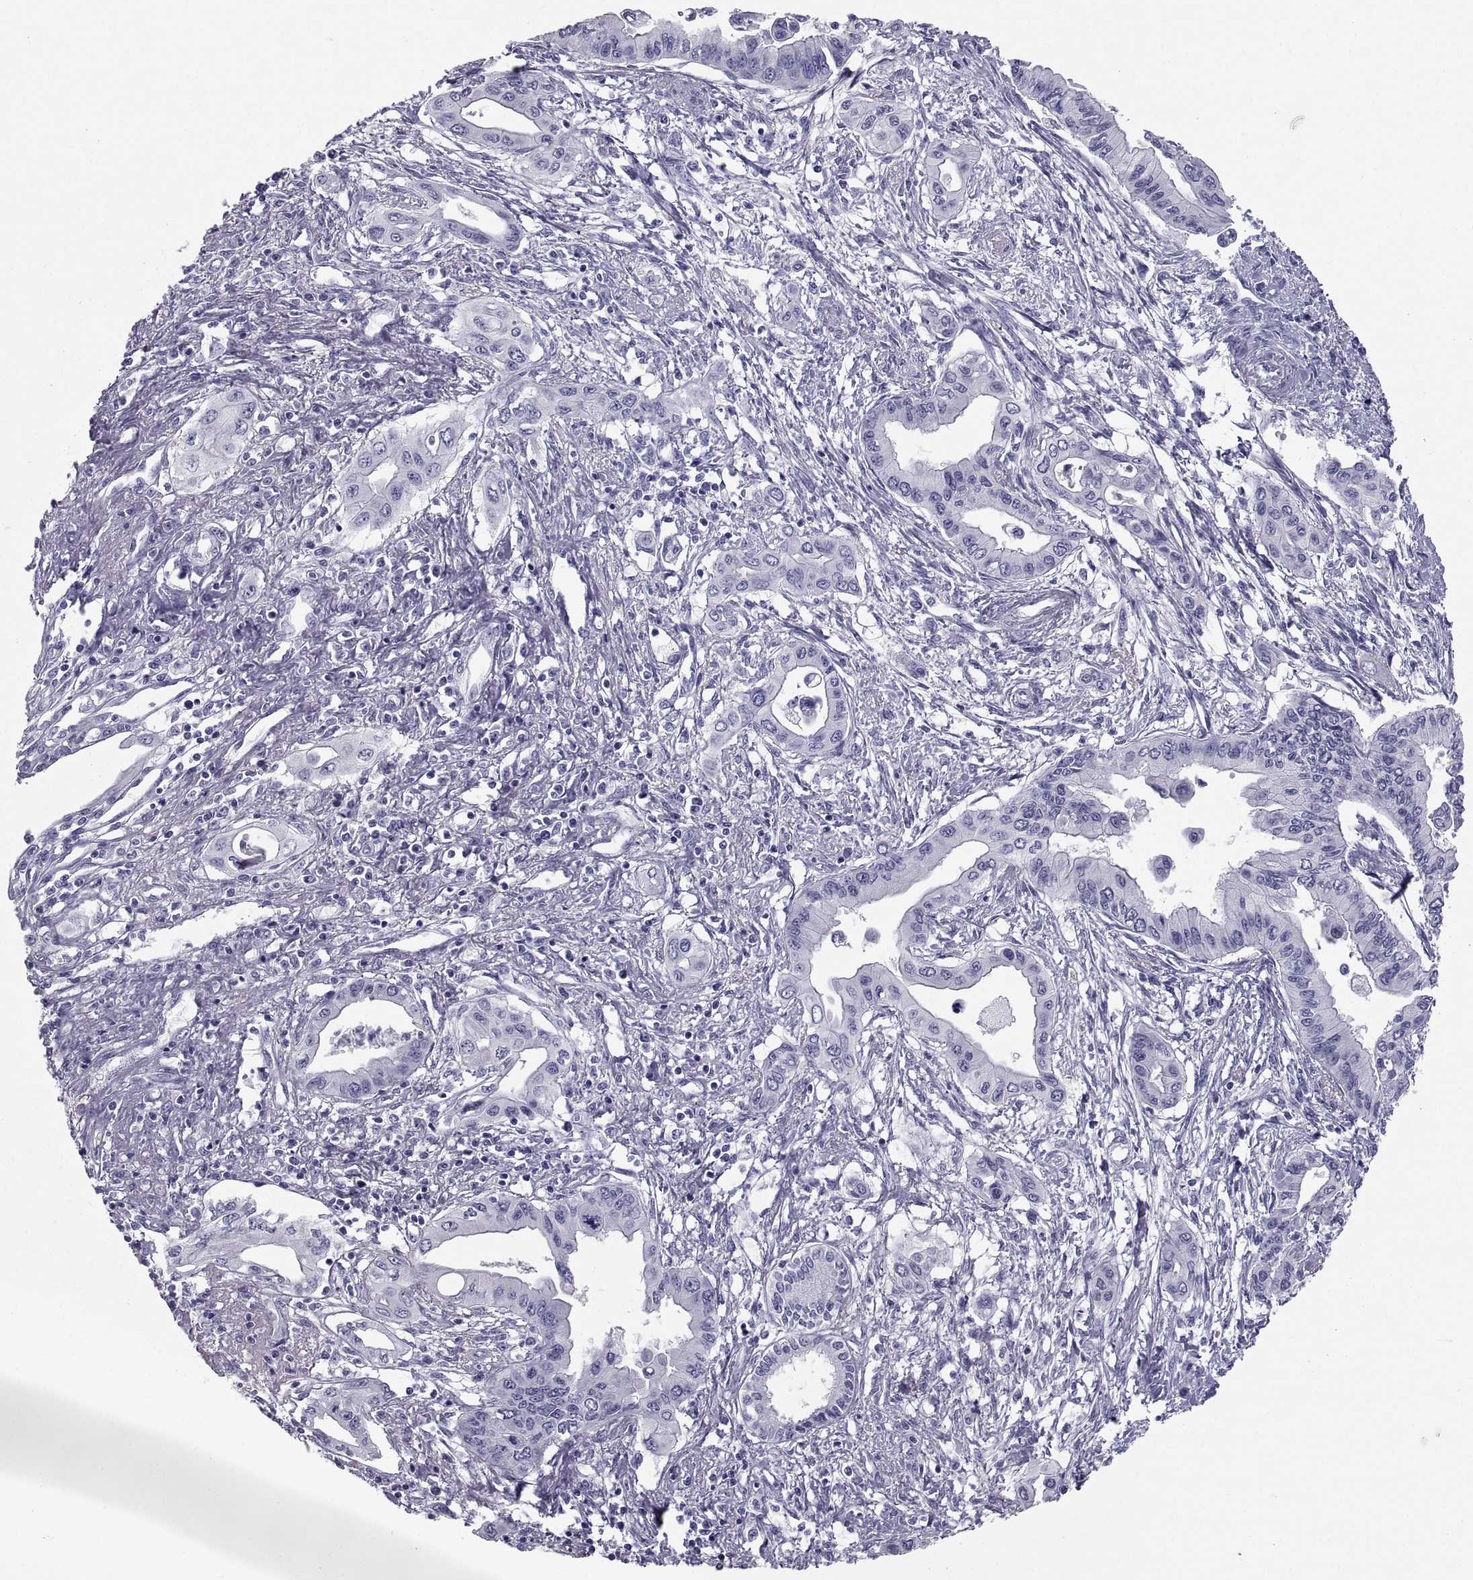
{"staining": {"intensity": "negative", "quantity": "none", "location": "none"}, "tissue": "pancreatic cancer", "cell_type": "Tumor cells", "image_type": "cancer", "snomed": [{"axis": "morphology", "description": "Adenocarcinoma, NOS"}, {"axis": "topography", "description": "Pancreas"}], "caption": "This is an immunohistochemistry photomicrograph of human pancreatic adenocarcinoma. There is no expression in tumor cells.", "gene": "PCSK1N", "patient": {"sex": "female", "age": 62}}